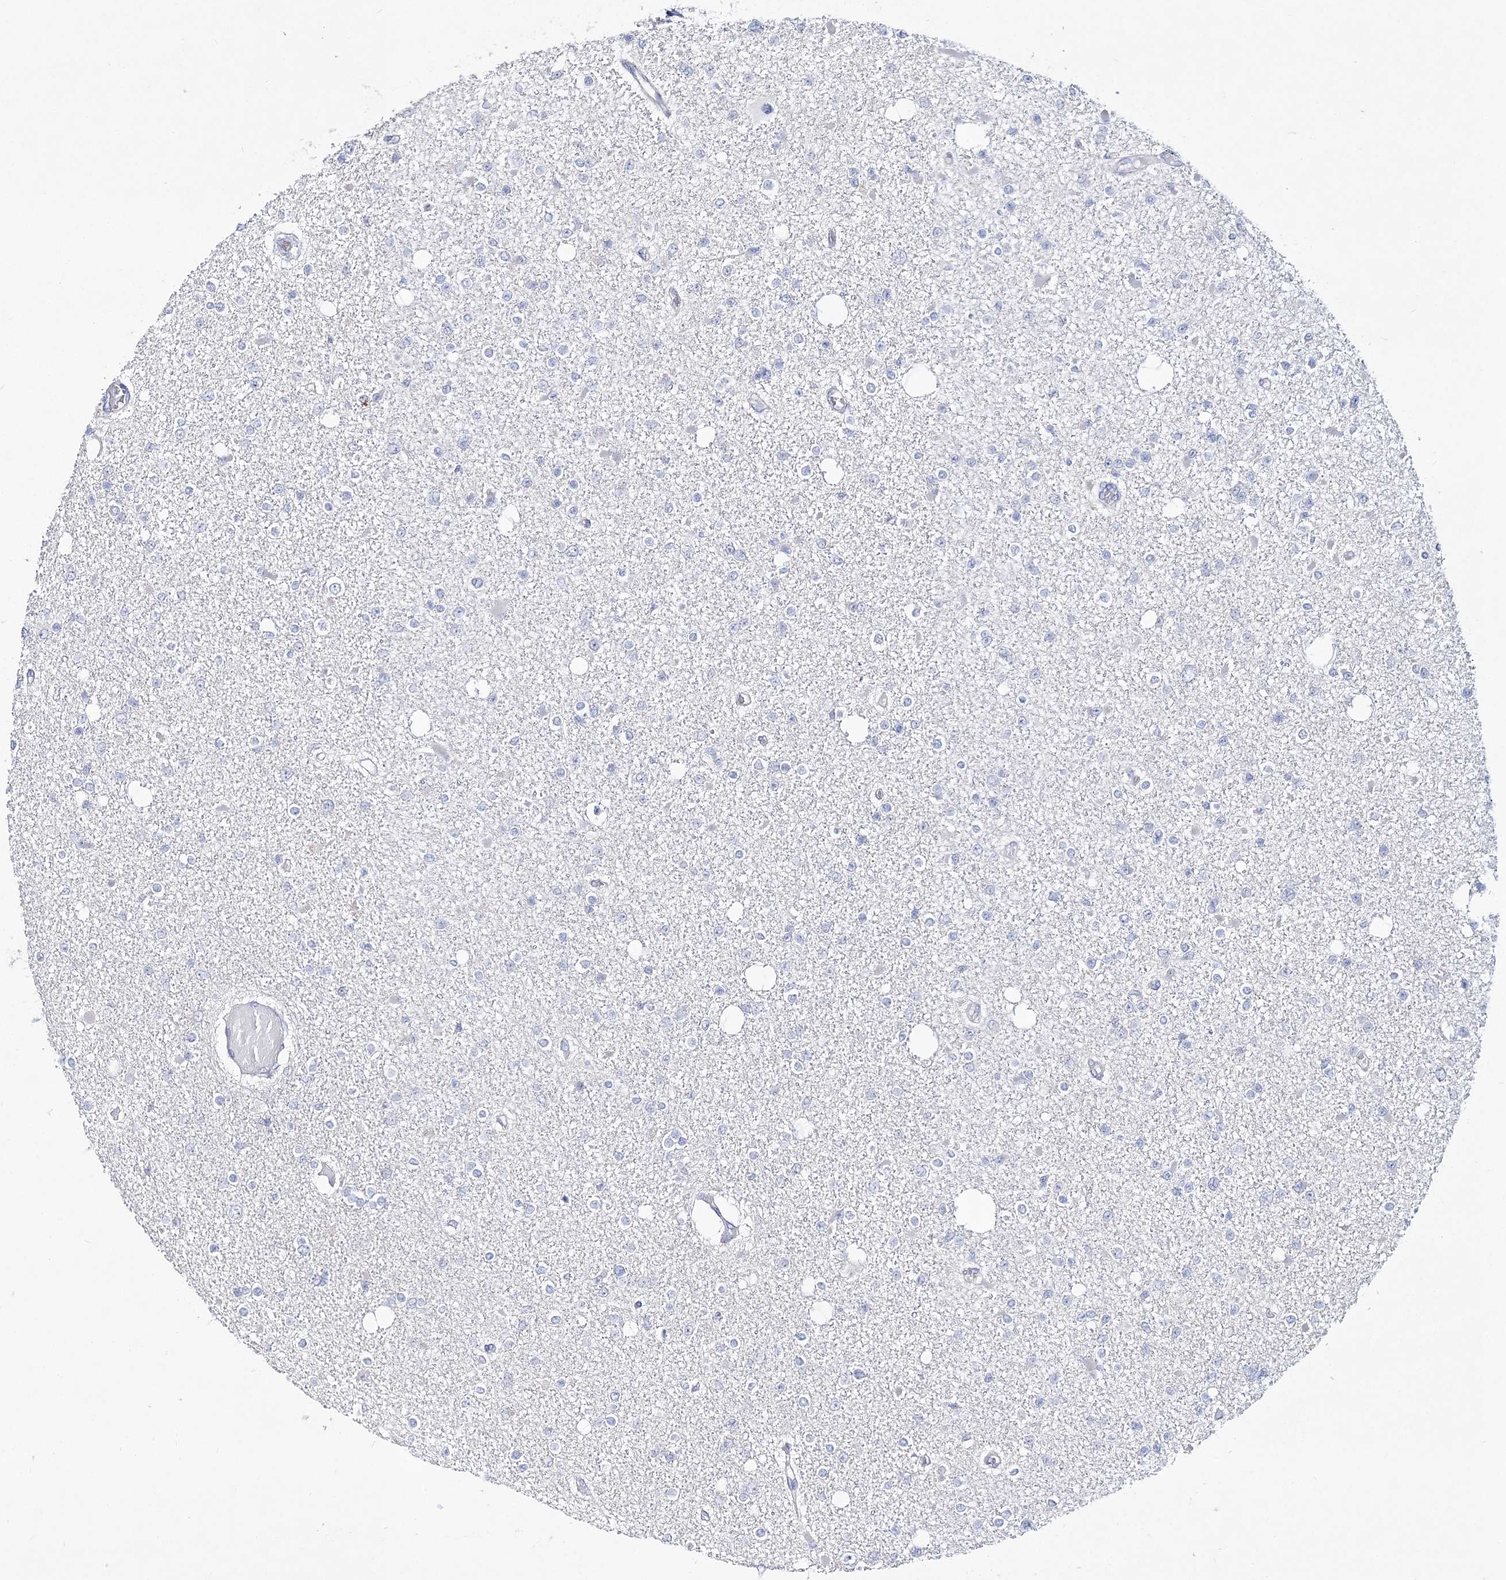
{"staining": {"intensity": "negative", "quantity": "none", "location": "none"}, "tissue": "glioma", "cell_type": "Tumor cells", "image_type": "cancer", "snomed": [{"axis": "morphology", "description": "Glioma, malignant, Low grade"}, {"axis": "topography", "description": "Brain"}], "caption": "The image displays no staining of tumor cells in glioma.", "gene": "ANO1", "patient": {"sex": "female", "age": 22}}